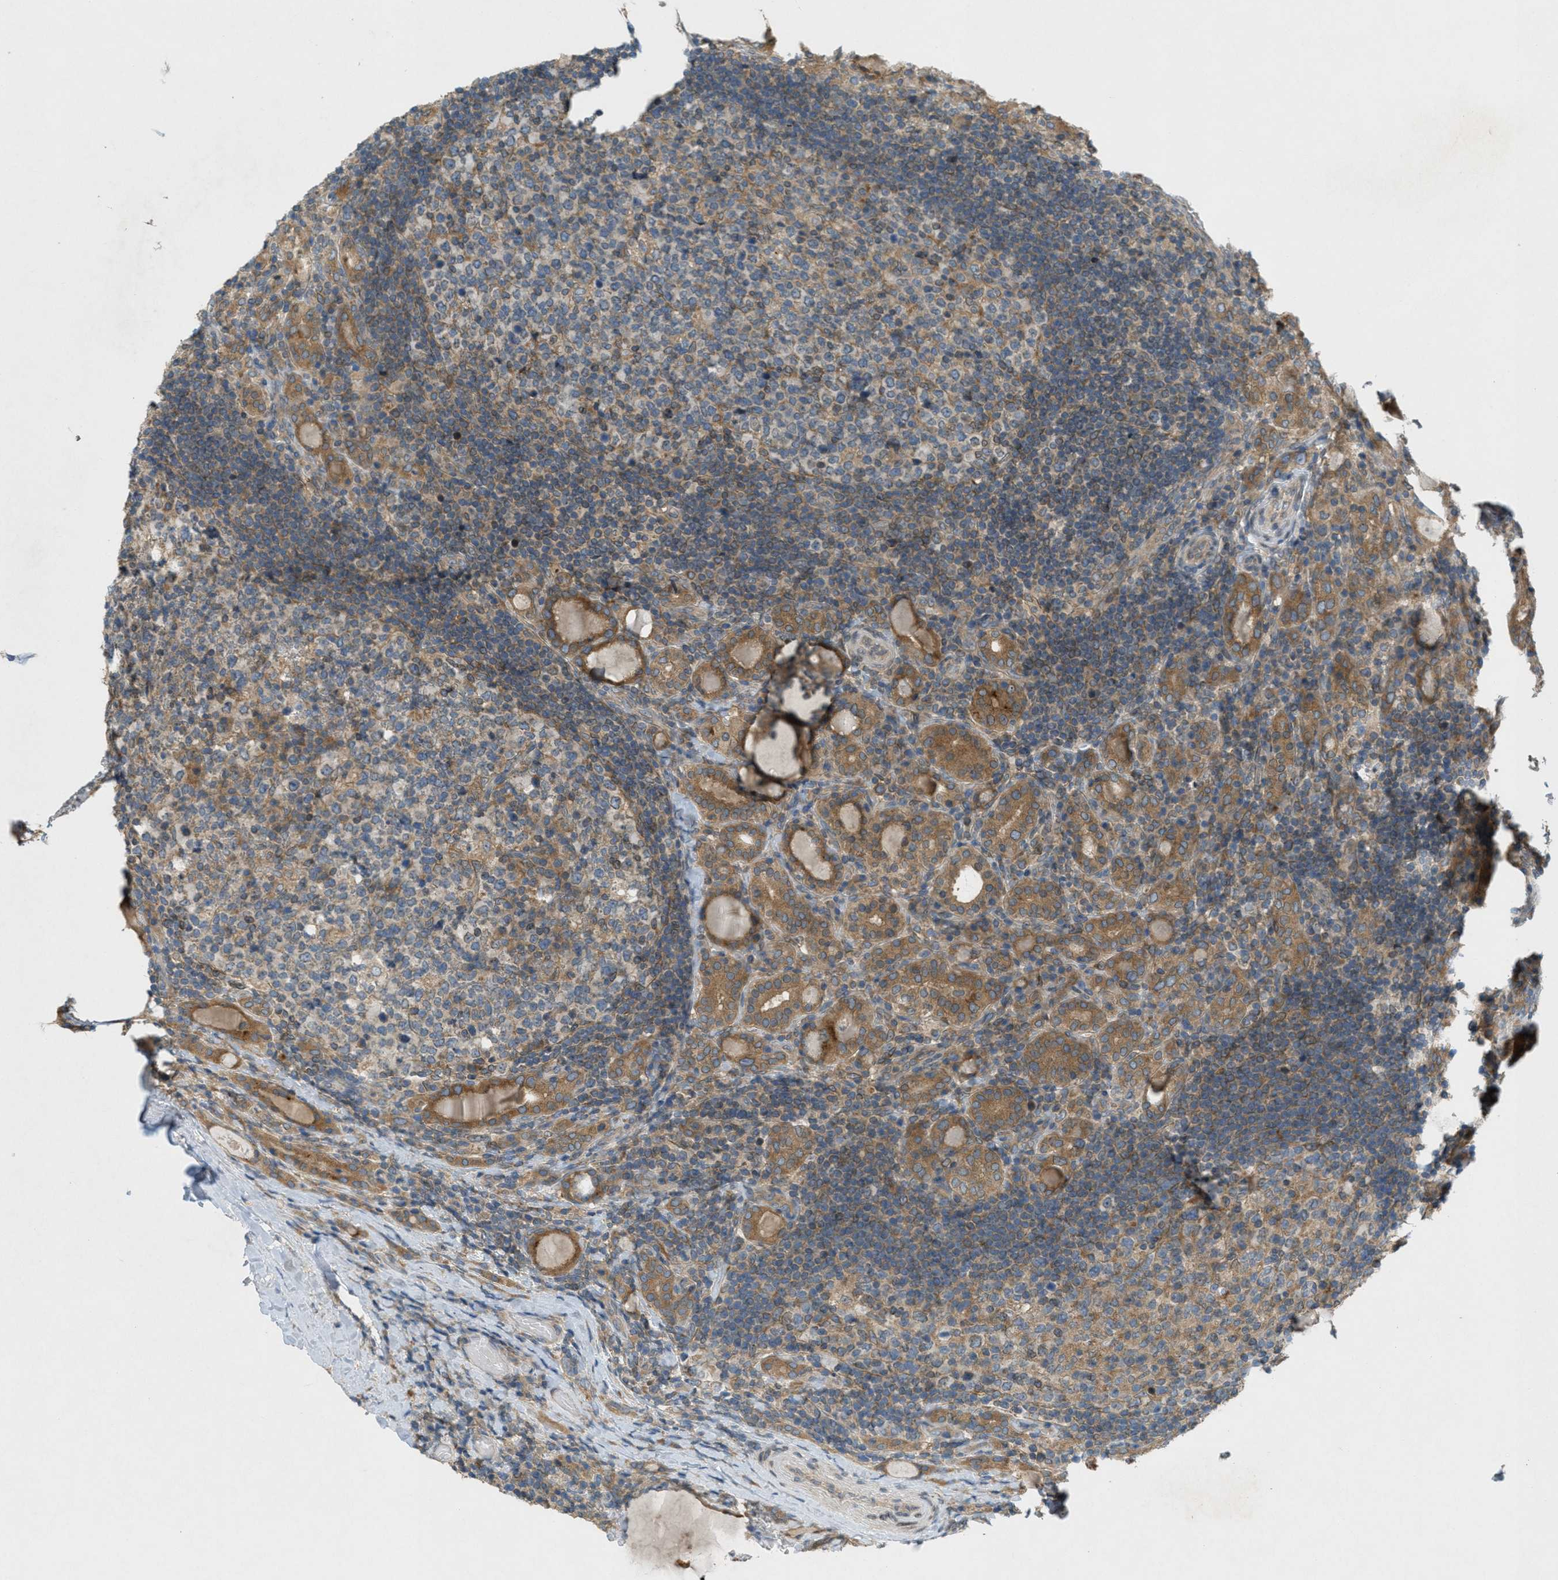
{"staining": {"intensity": "strong", "quantity": ">75%", "location": "cytoplasmic/membranous"}, "tissue": "thyroid cancer", "cell_type": "Tumor cells", "image_type": "cancer", "snomed": [{"axis": "morphology", "description": "Papillary adenocarcinoma, NOS"}, {"axis": "topography", "description": "Thyroid gland"}], "caption": "Protein expression analysis of human thyroid cancer (papillary adenocarcinoma) reveals strong cytoplasmic/membranous staining in about >75% of tumor cells. Using DAB (brown) and hematoxylin (blue) stains, captured at high magnification using brightfield microscopy.", "gene": "SIGMAR1", "patient": {"sex": "female", "age": 42}}